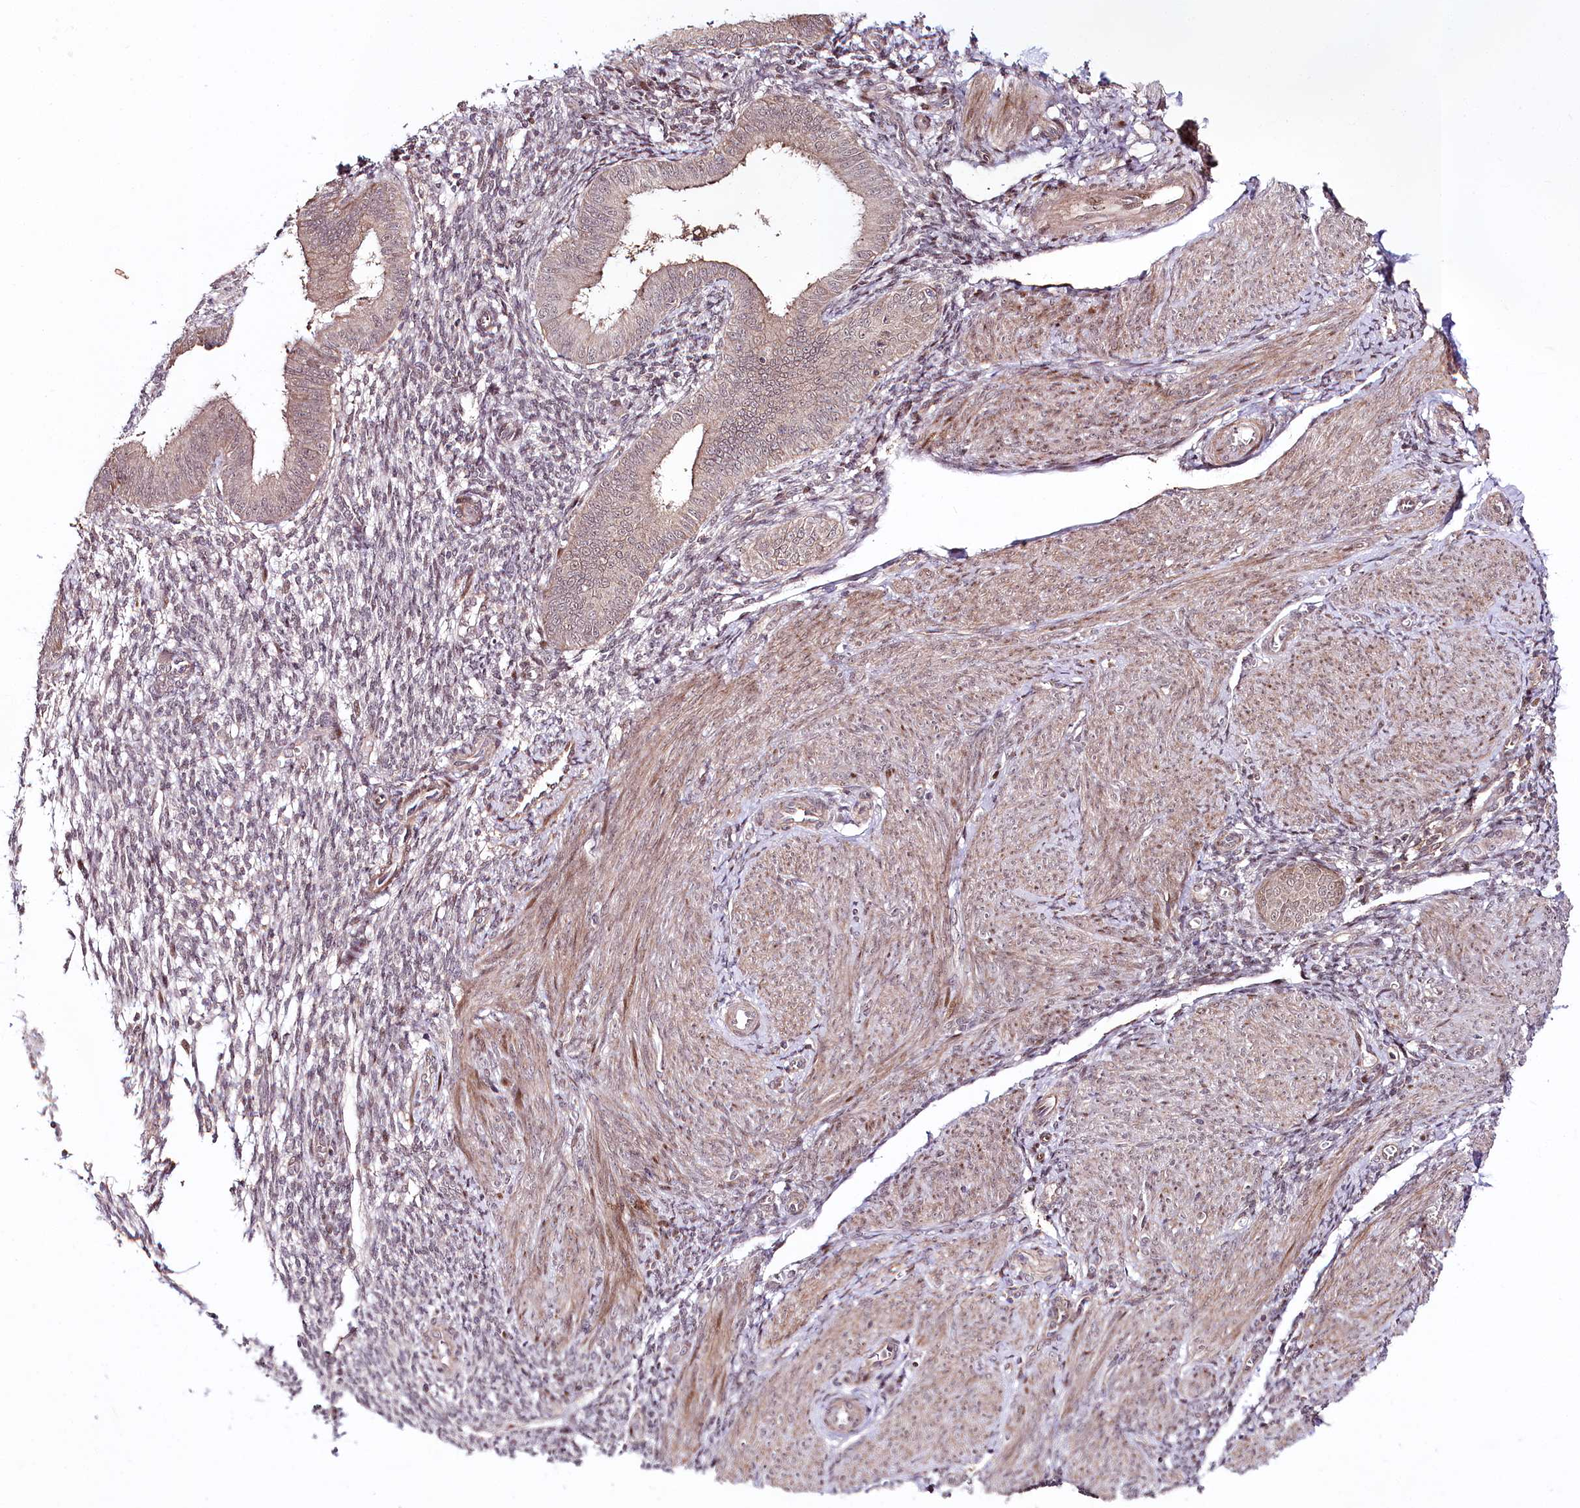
{"staining": {"intensity": "weak", "quantity": "<25%", "location": "cytoplasmic/membranous"}, "tissue": "endometrium", "cell_type": "Cells in endometrial stroma", "image_type": "normal", "snomed": [{"axis": "morphology", "description": "Normal tissue, NOS"}, {"axis": "topography", "description": "Uterus"}, {"axis": "topography", "description": "Endometrium"}], "caption": "An IHC photomicrograph of normal endometrium is shown. There is no staining in cells in endometrial stroma of endometrium.", "gene": "PHLDB1", "patient": {"sex": "female", "age": 48}}